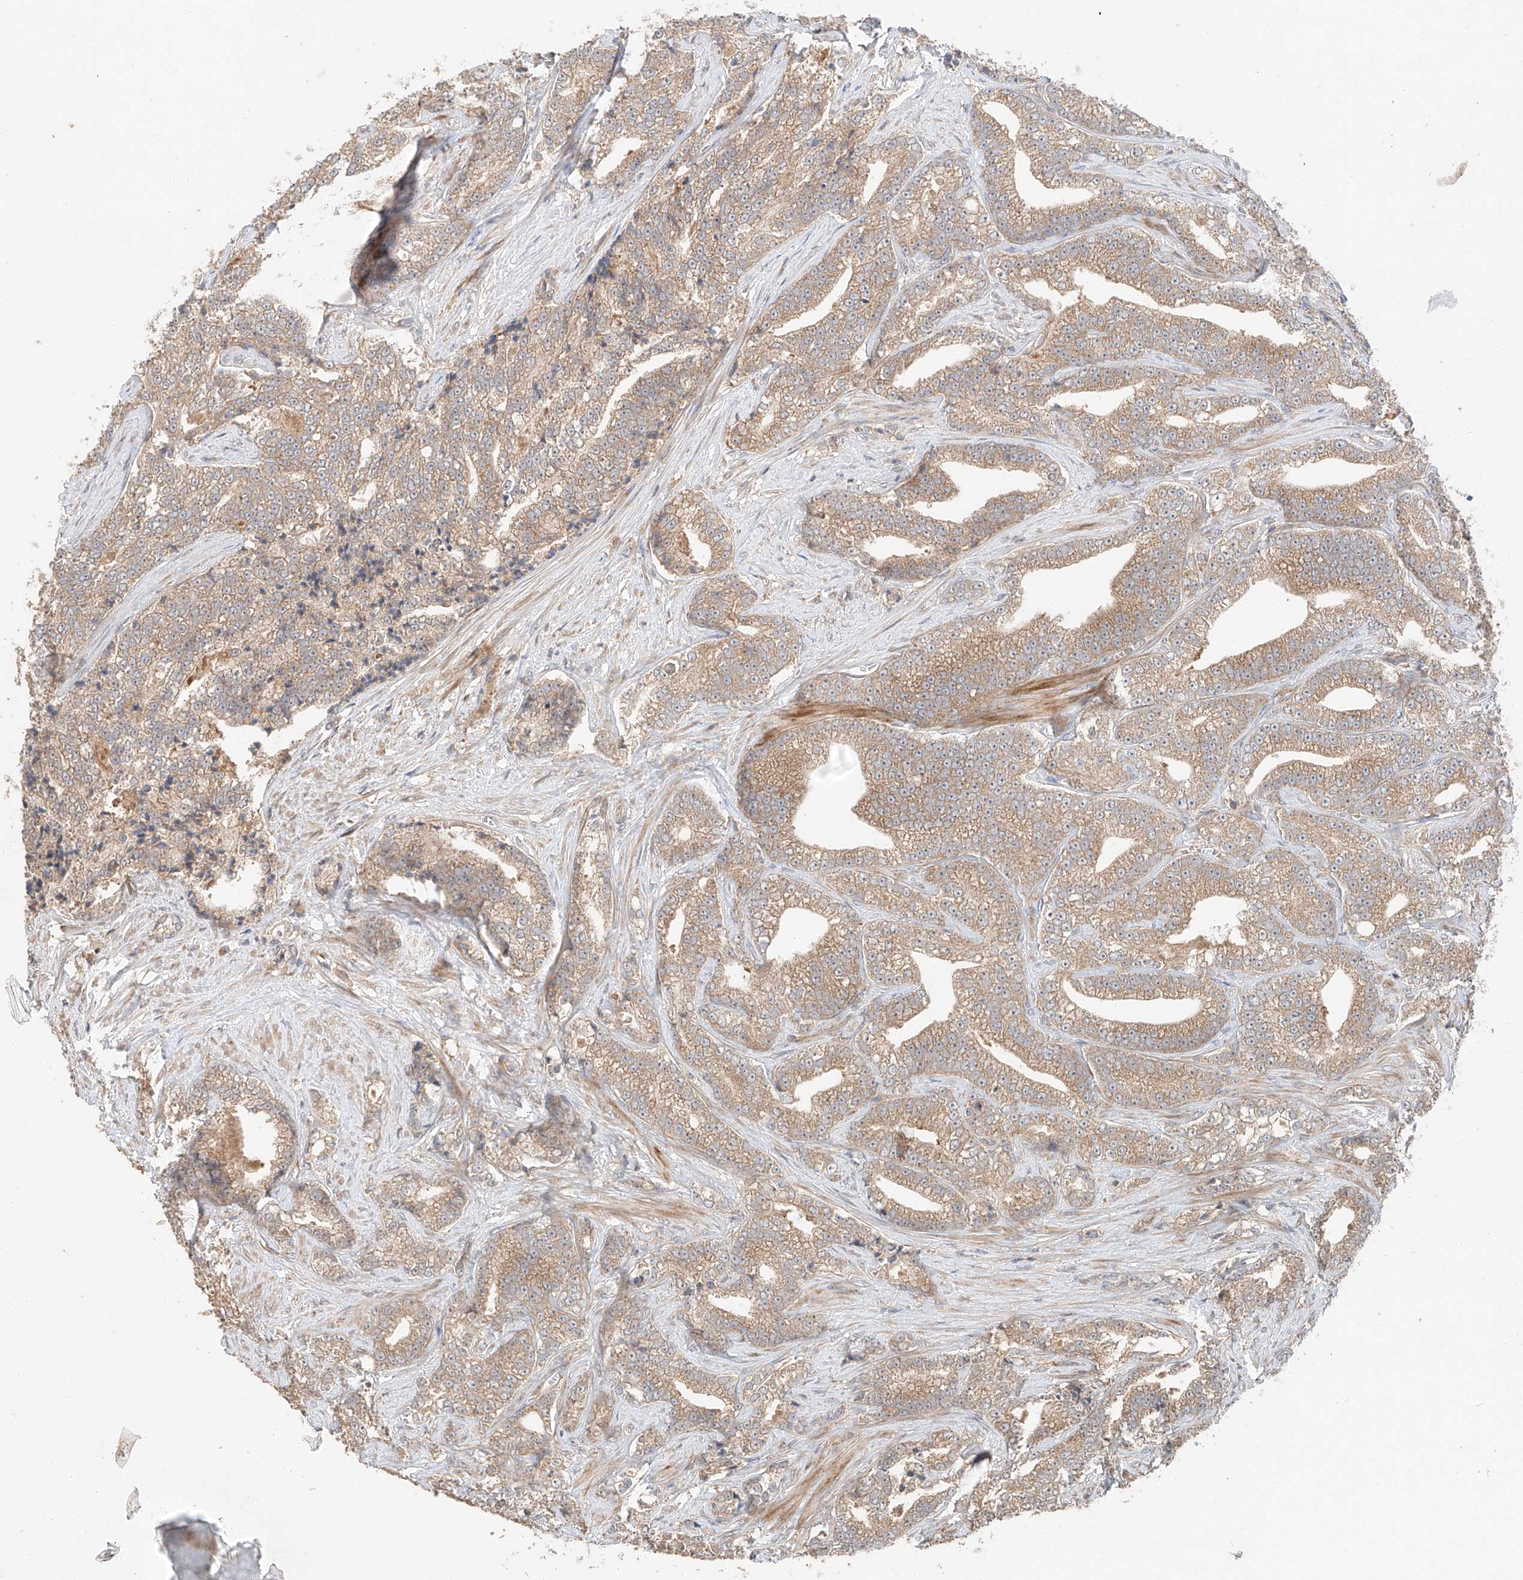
{"staining": {"intensity": "moderate", "quantity": ">75%", "location": "cytoplasmic/membranous"}, "tissue": "prostate cancer", "cell_type": "Tumor cells", "image_type": "cancer", "snomed": [{"axis": "morphology", "description": "Adenocarcinoma, High grade"}, {"axis": "topography", "description": "Prostate and seminal vesicle, NOS"}], "caption": "IHC of high-grade adenocarcinoma (prostate) demonstrates medium levels of moderate cytoplasmic/membranous expression in about >75% of tumor cells.", "gene": "XPNPEP1", "patient": {"sex": "male", "age": 67}}